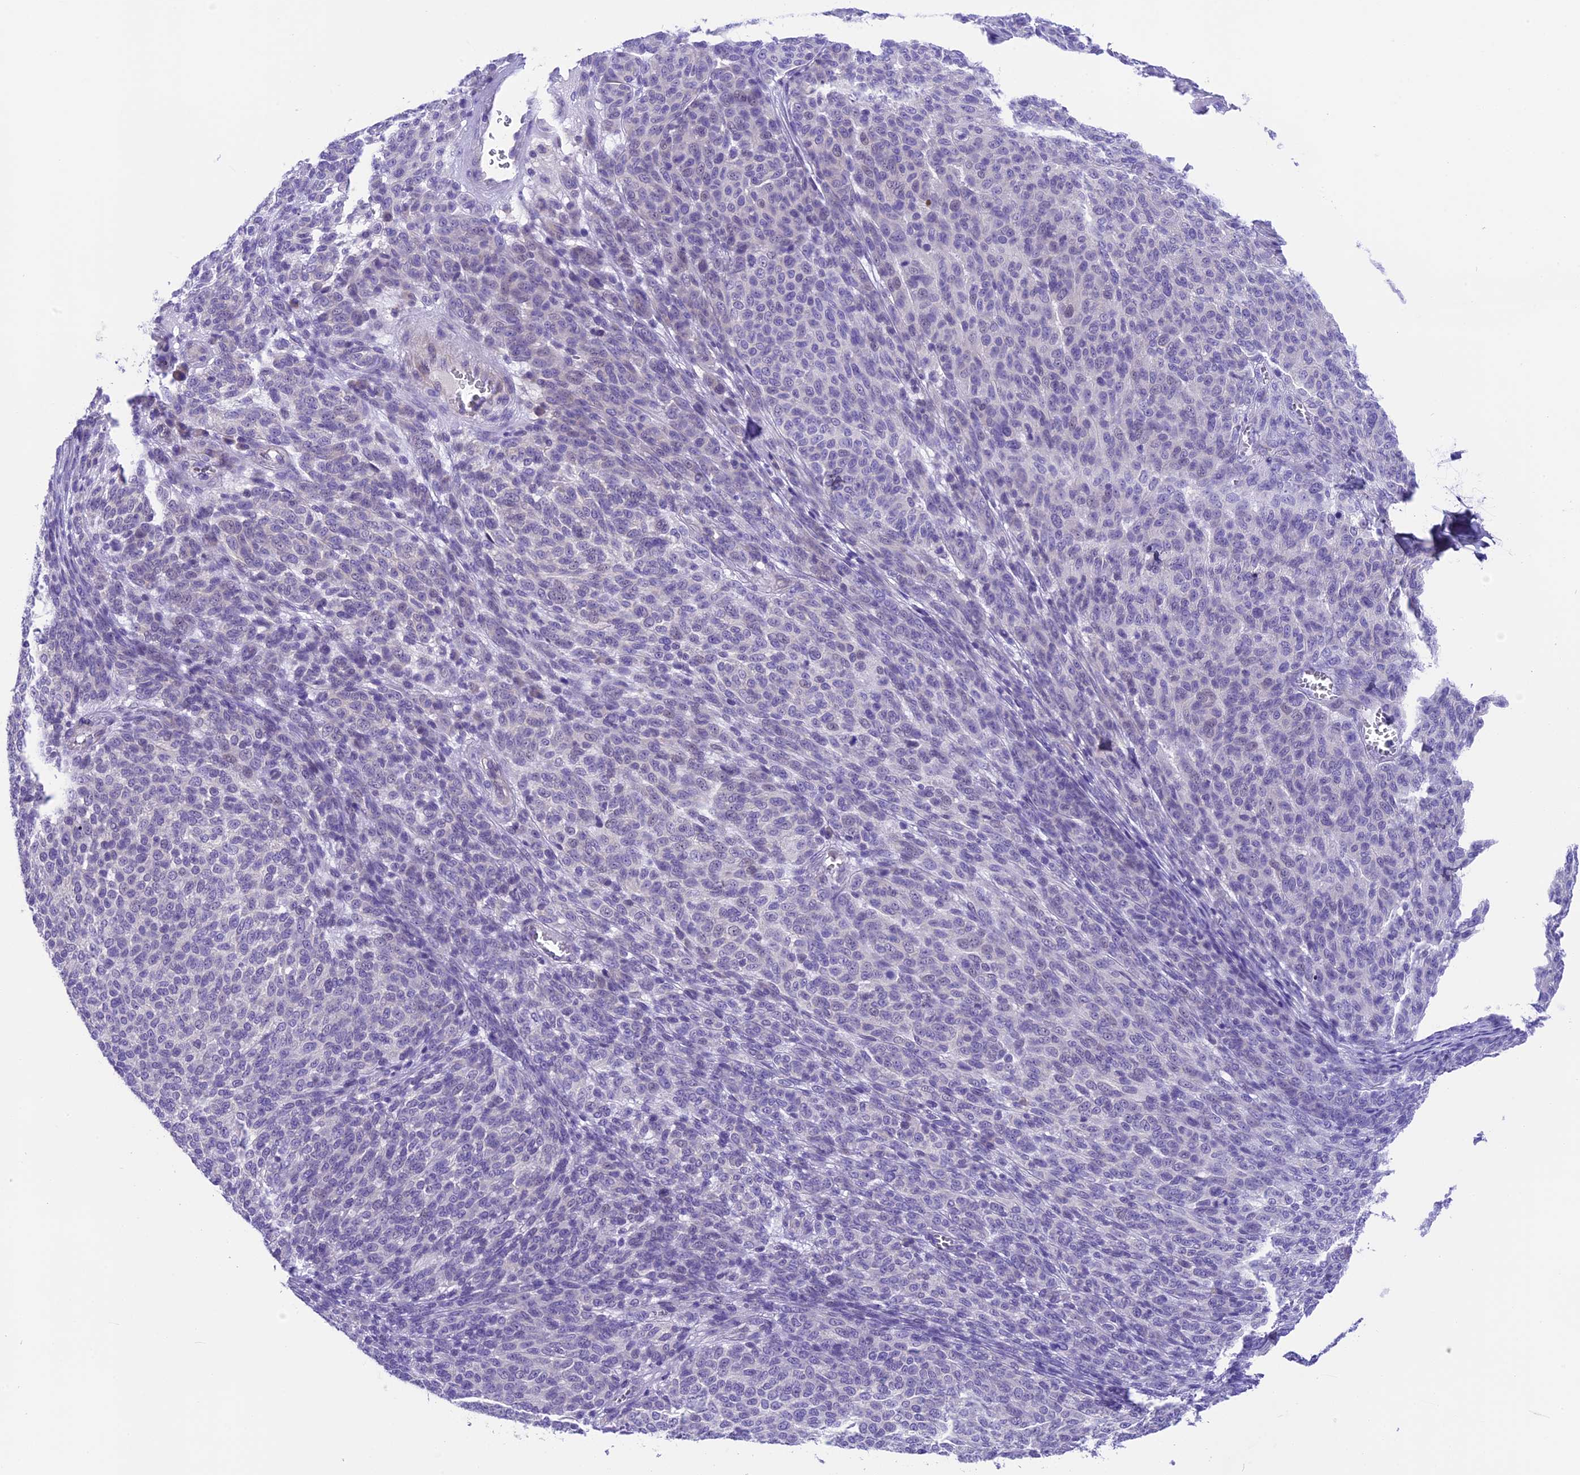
{"staining": {"intensity": "negative", "quantity": "none", "location": "none"}, "tissue": "melanoma", "cell_type": "Tumor cells", "image_type": "cancer", "snomed": [{"axis": "morphology", "description": "Malignant melanoma, NOS"}, {"axis": "topography", "description": "Skin"}], "caption": "High magnification brightfield microscopy of malignant melanoma stained with DAB (3,3'-diaminobenzidine) (brown) and counterstained with hematoxylin (blue): tumor cells show no significant expression.", "gene": "PRR15", "patient": {"sex": "male", "age": 49}}